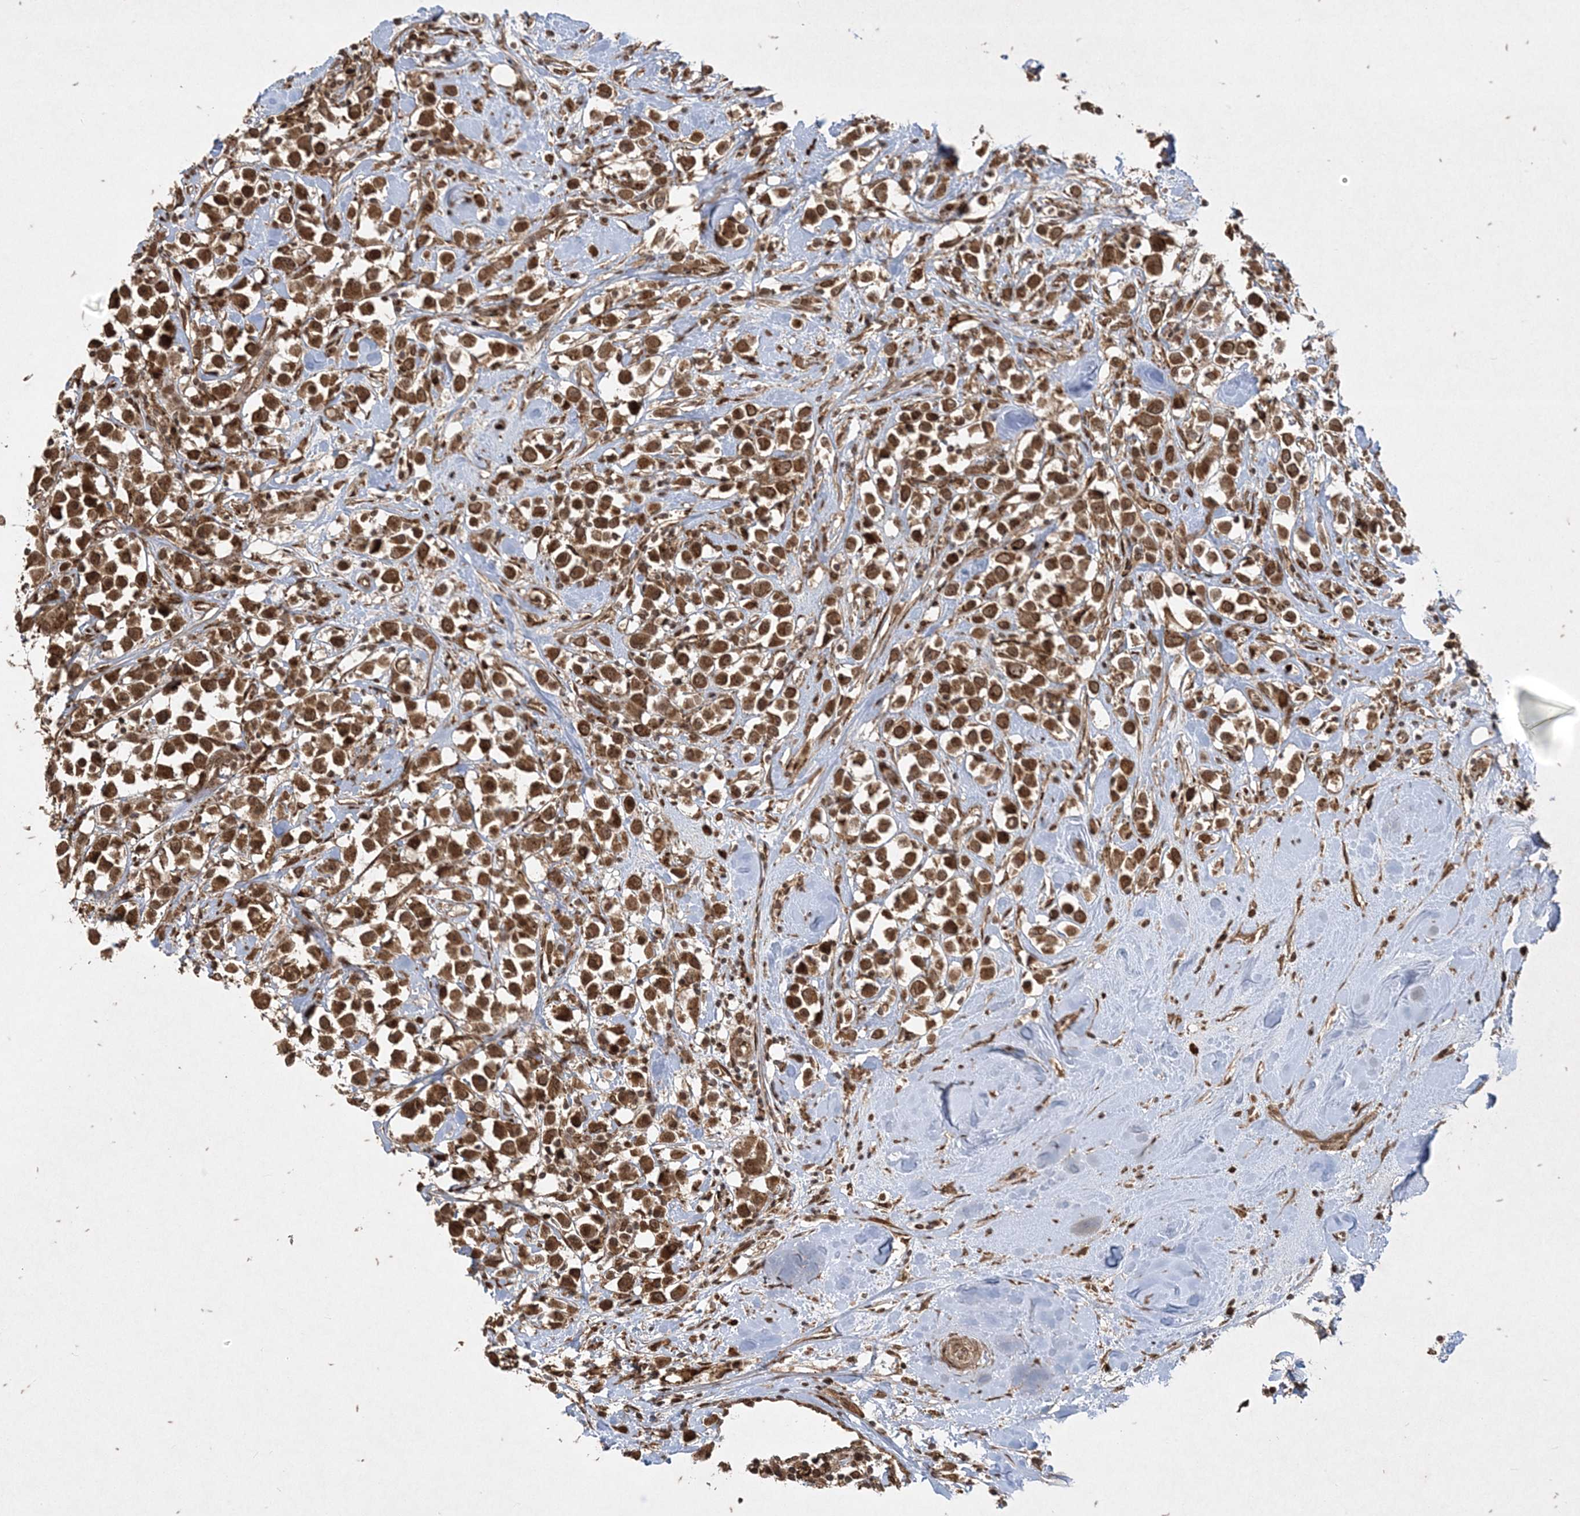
{"staining": {"intensity": "strong", "quantity": ">75%", "location": "cytoplasmic/membranous,nuclear"}, "tissue": "breast cancer", "cell_type": "Tumor cells", "image_type": "cancer", "snomed": [{"axis": "morphology", "description": "Duct carcinoma"}, {"axis": "topography", "description": "Breast"}], "caption": "Immunohistochemical staining of infiltrating ductal carcinoma (breast) demonstrates high levels of strong cytoplasmic/membranous and nuclear expression in approximately >75% of tumor cells. The staining was performed using DAB (3,3'-diaminobenzidine), with brown indicating positive protein expression. Nuclei are stained blue with hematoxylin.", "gene": "RRAS", "patient": {"sex": "female", "age": 61}}